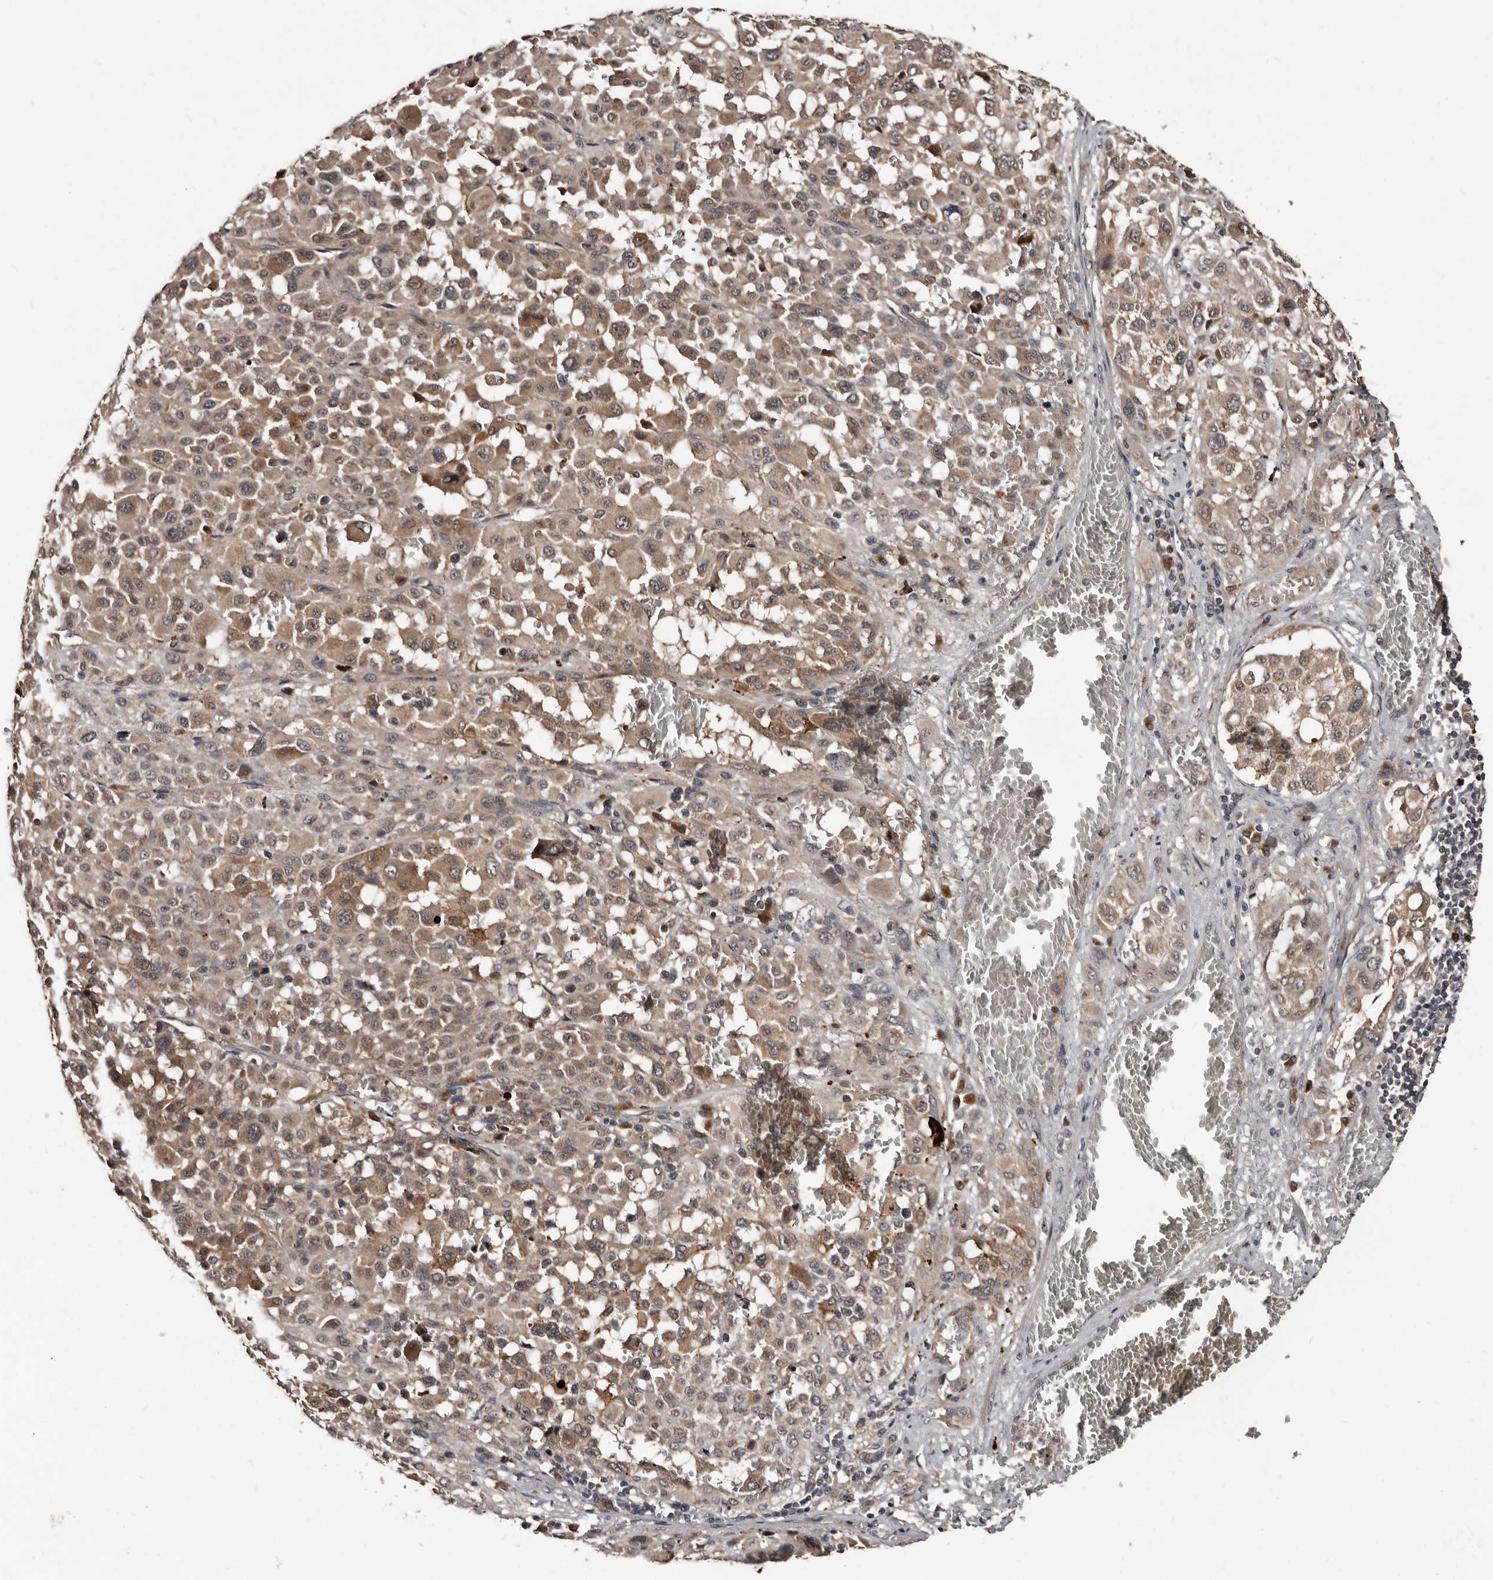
{"staining": {"intensity": "weak", "quantity": ">75%", "location": "cytoplasmic/membranous"}, "tissue": "melanoma", "cell_type": "Tumor cells", "image_type": "cancer", "snomed": [{"axis": "morphology", "description": "Malignant melanoma, Metastatic site"}, {"axis": "topography", "description": "Skin"}], "caption": "Immunohistochemical staining of human melanoma shows weak cytoplasmic/membranous protein positivity in about >75% of tumor cells.", "gene": "PMVK", "patient": {"sex": "female", "age": 74}}